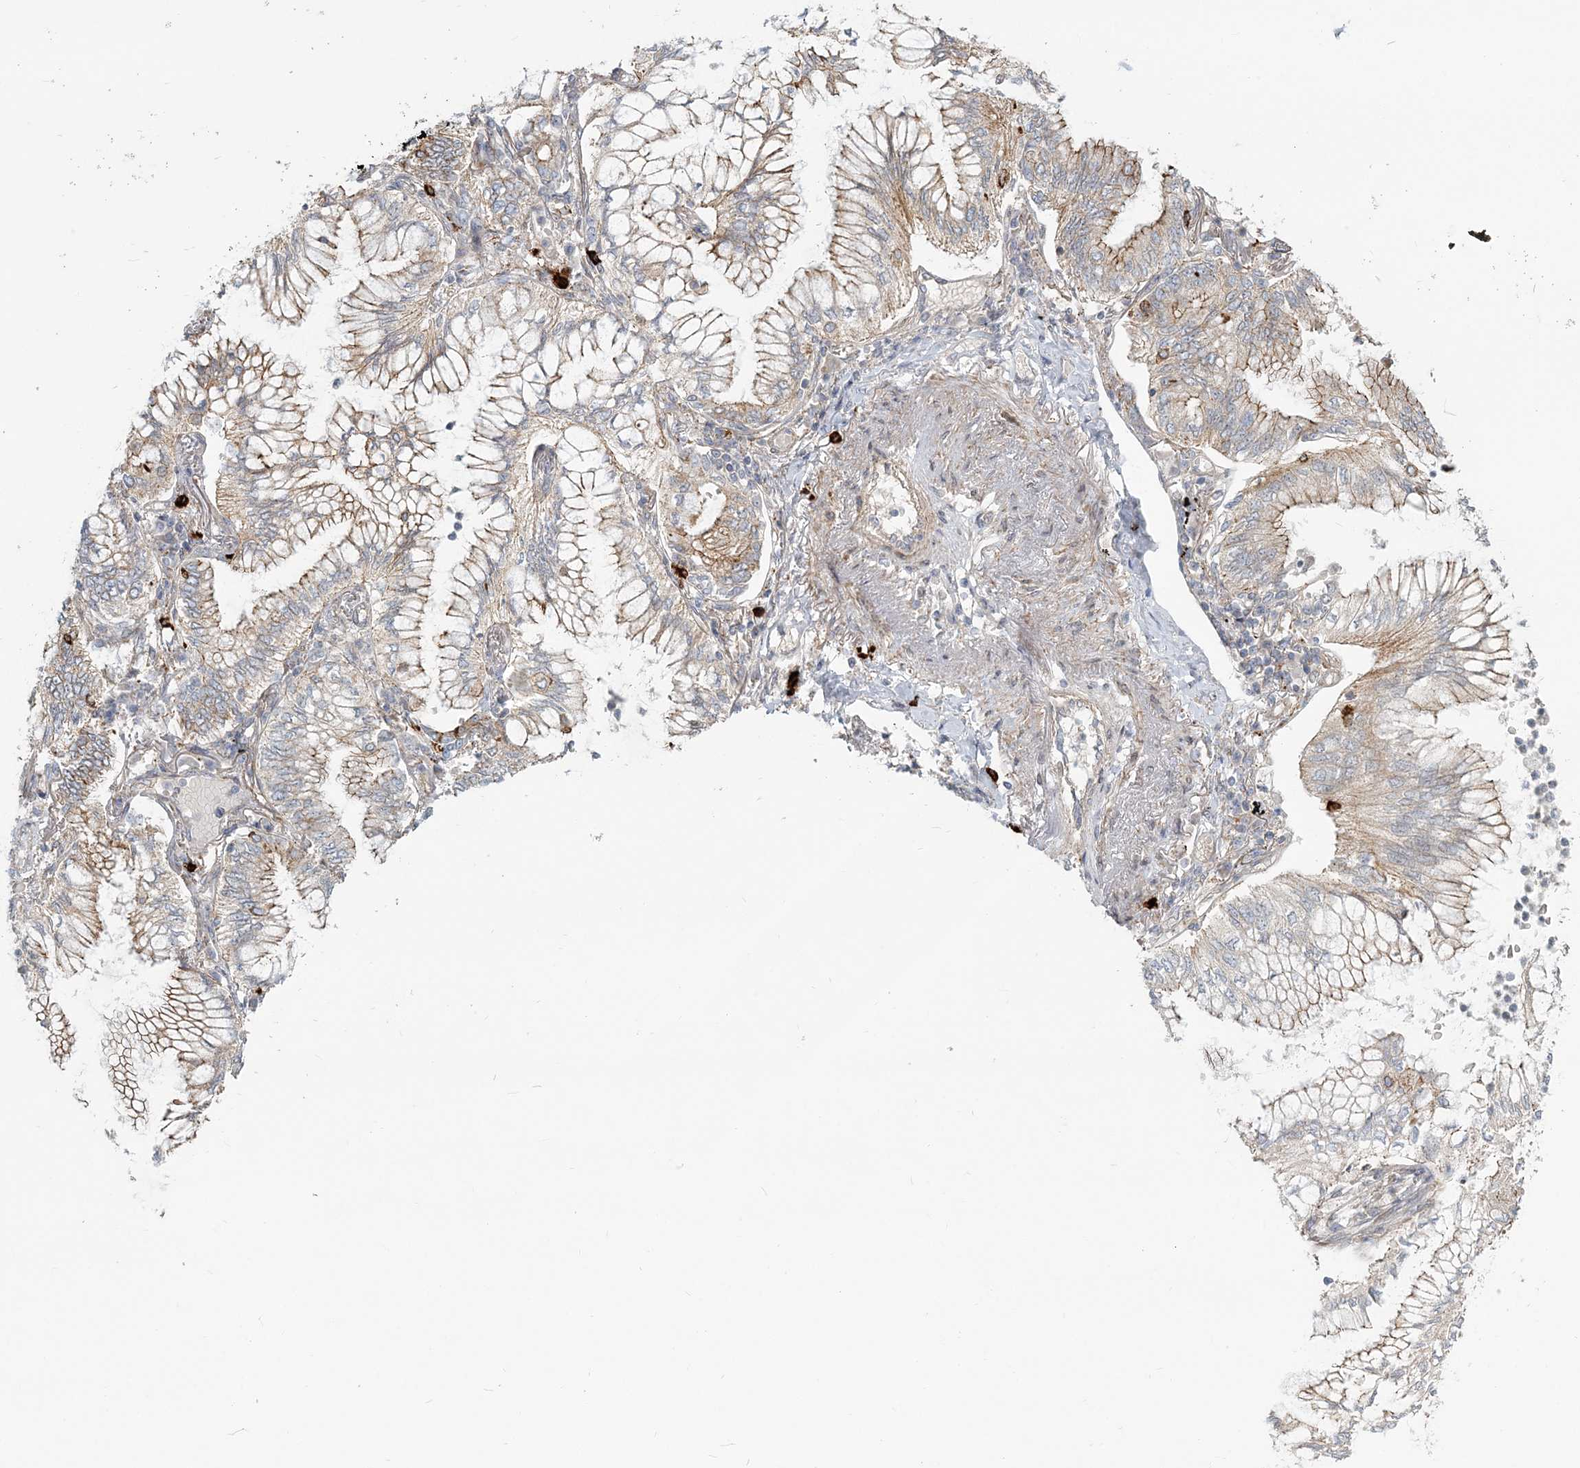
{"staining": {"intensity": "weak", "quantity": "25%-75%", "location": "cytoplasmic/membranous"}, "tissue": "lung cancer", "cell_type": "Tumor cells", "image_type": "cancer", "snomed": [{"axis": "morphology", "description": "Adenocarcinoma, NOS"}, {"axis": "topography", "description": "Lung"}], "caption": "Human lung cancer stained for a protein (brown) shows weak cytoplasmic/membranous positive expression in about 25%-75% of tumor cells.", "gene": "SH3PXD2A", "patient": {"sex": "female", "age": 70}}